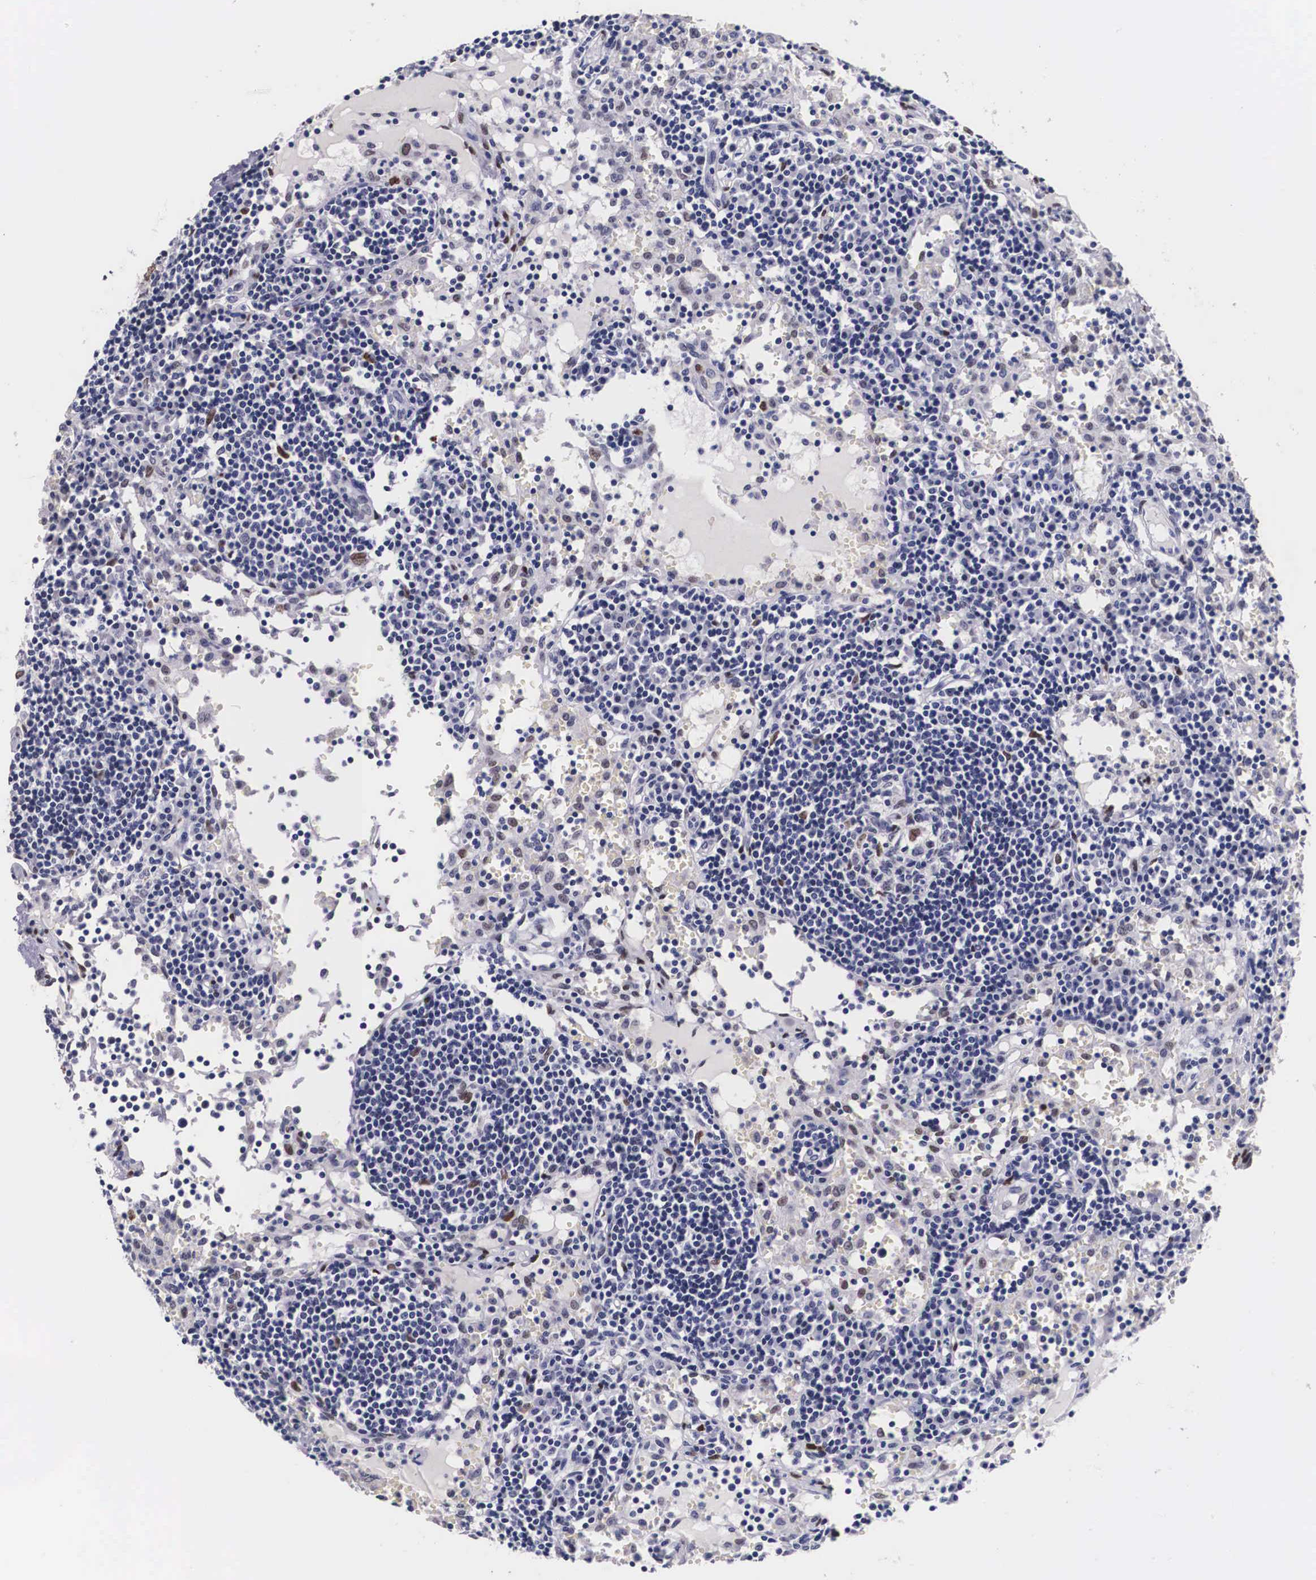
{"staining": {"intensity": "moderate", "quantity": "<25%", "location": "nuclear"}, "tissue": "lymph node", "cell_type": "Germinal center cells", "image_type": "normal", "snomed": [{"axis": "morphology", "description": "Normal tissue, NOS"}, {"axis": "topography", "description": "Lymph node"}], "caption": "This is a photomicrograph of immunohistochemistry staining of normal lymph node, which shows moderate staining in the nuclear of germinal center cells.", "gene": "KHDRBS3", "patient": {"sex": "female", "age": 55}}